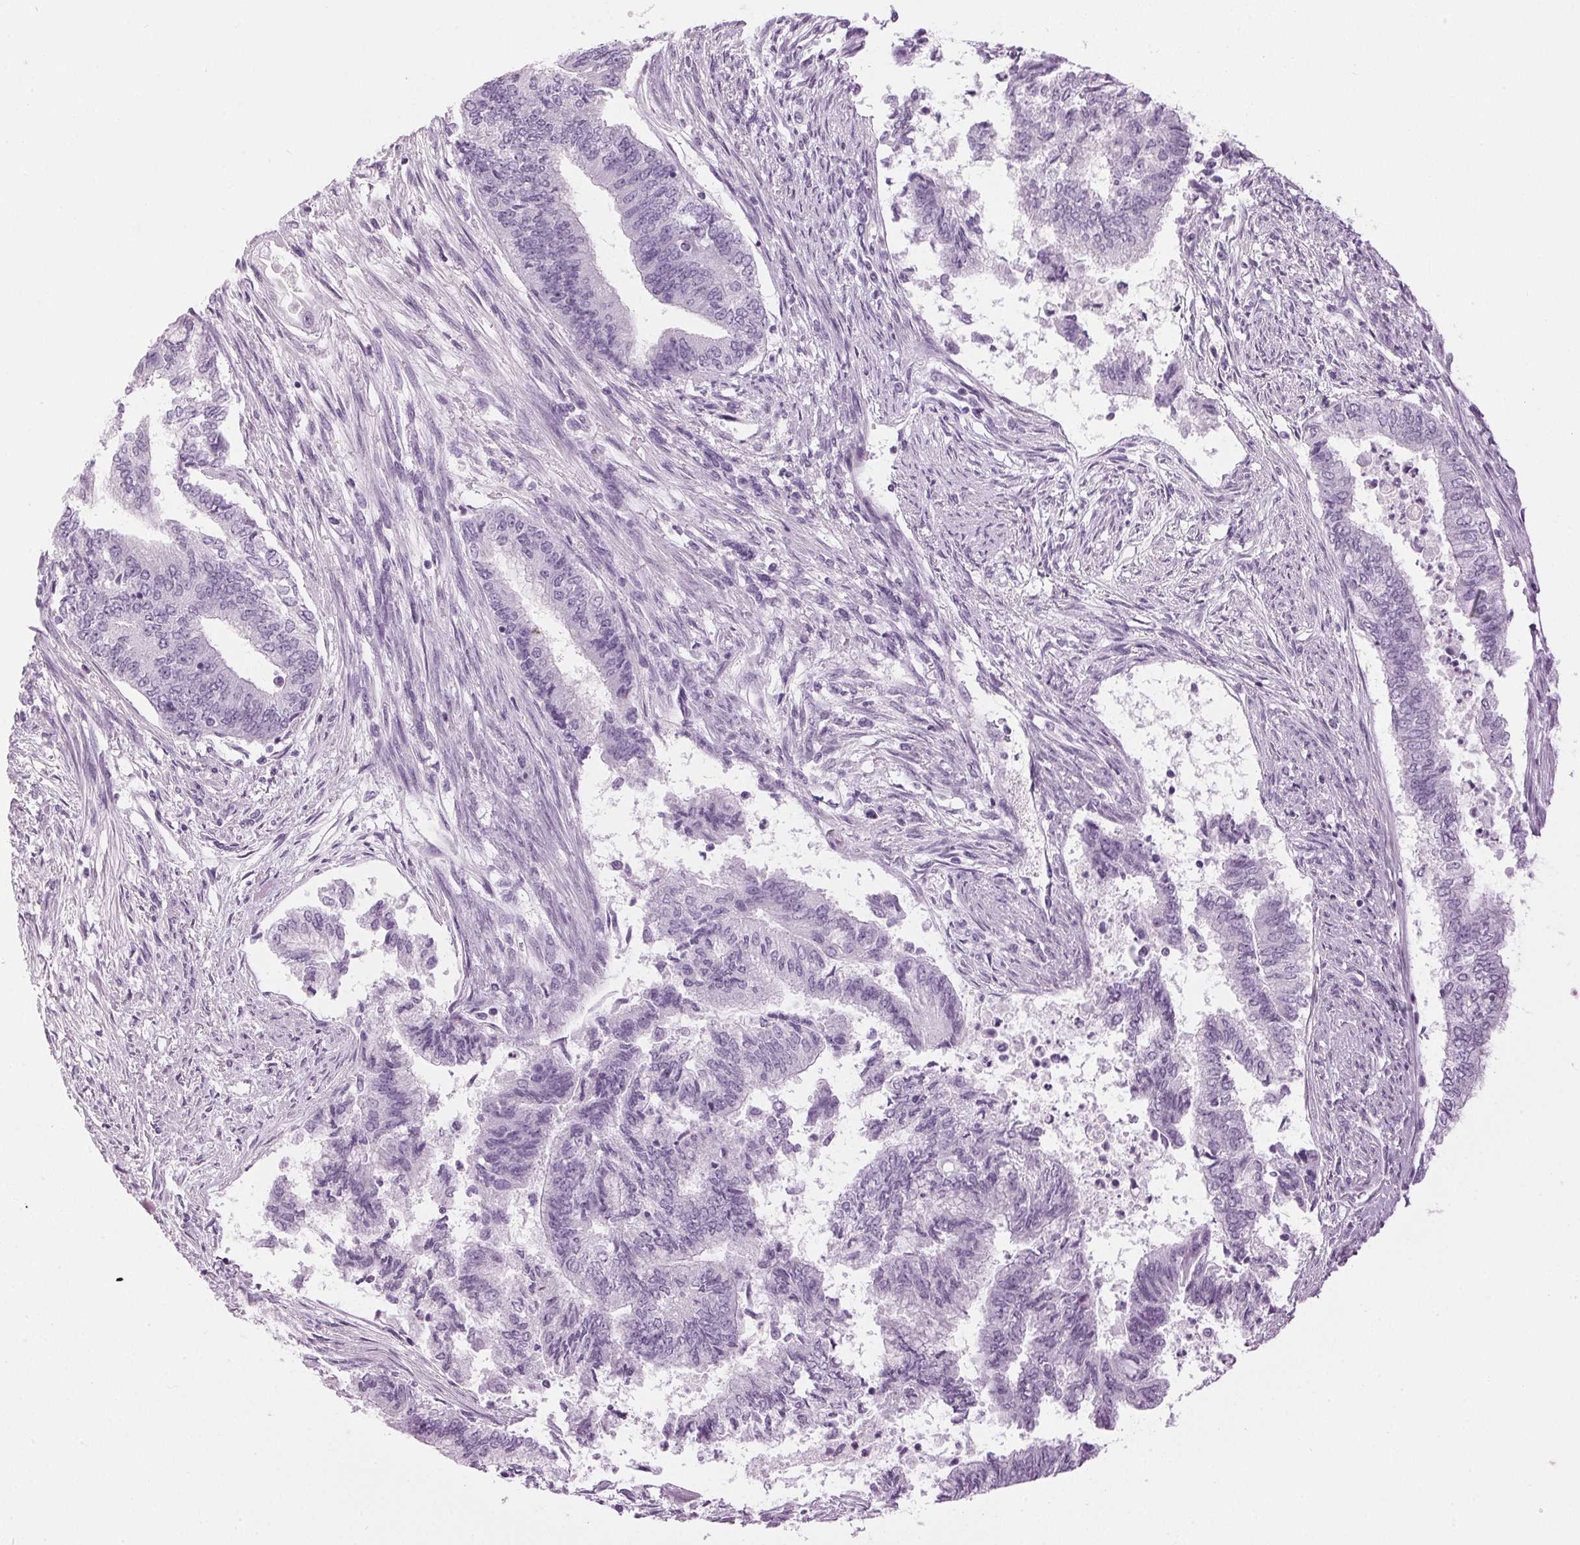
{"staining": {"intensity": "negative", "quantity": "none", "location": "none"}, "tissue": "endometrial cancer", "cell_type": "Tumor cells", "image_type": "cancer", "snomed": [{"axis": "morphology", "description": "Adenocarcinoma, NOS"}, {"axis": "topography", "description": "Endometrium"}], "caption": "Endometrial cancer was stained to show a protein in brown. There is no significant positivity in tumor cells. Nuclei are stained in blue.", "gene": "SP7", "patient": {"sex": "female", "age": 65}}